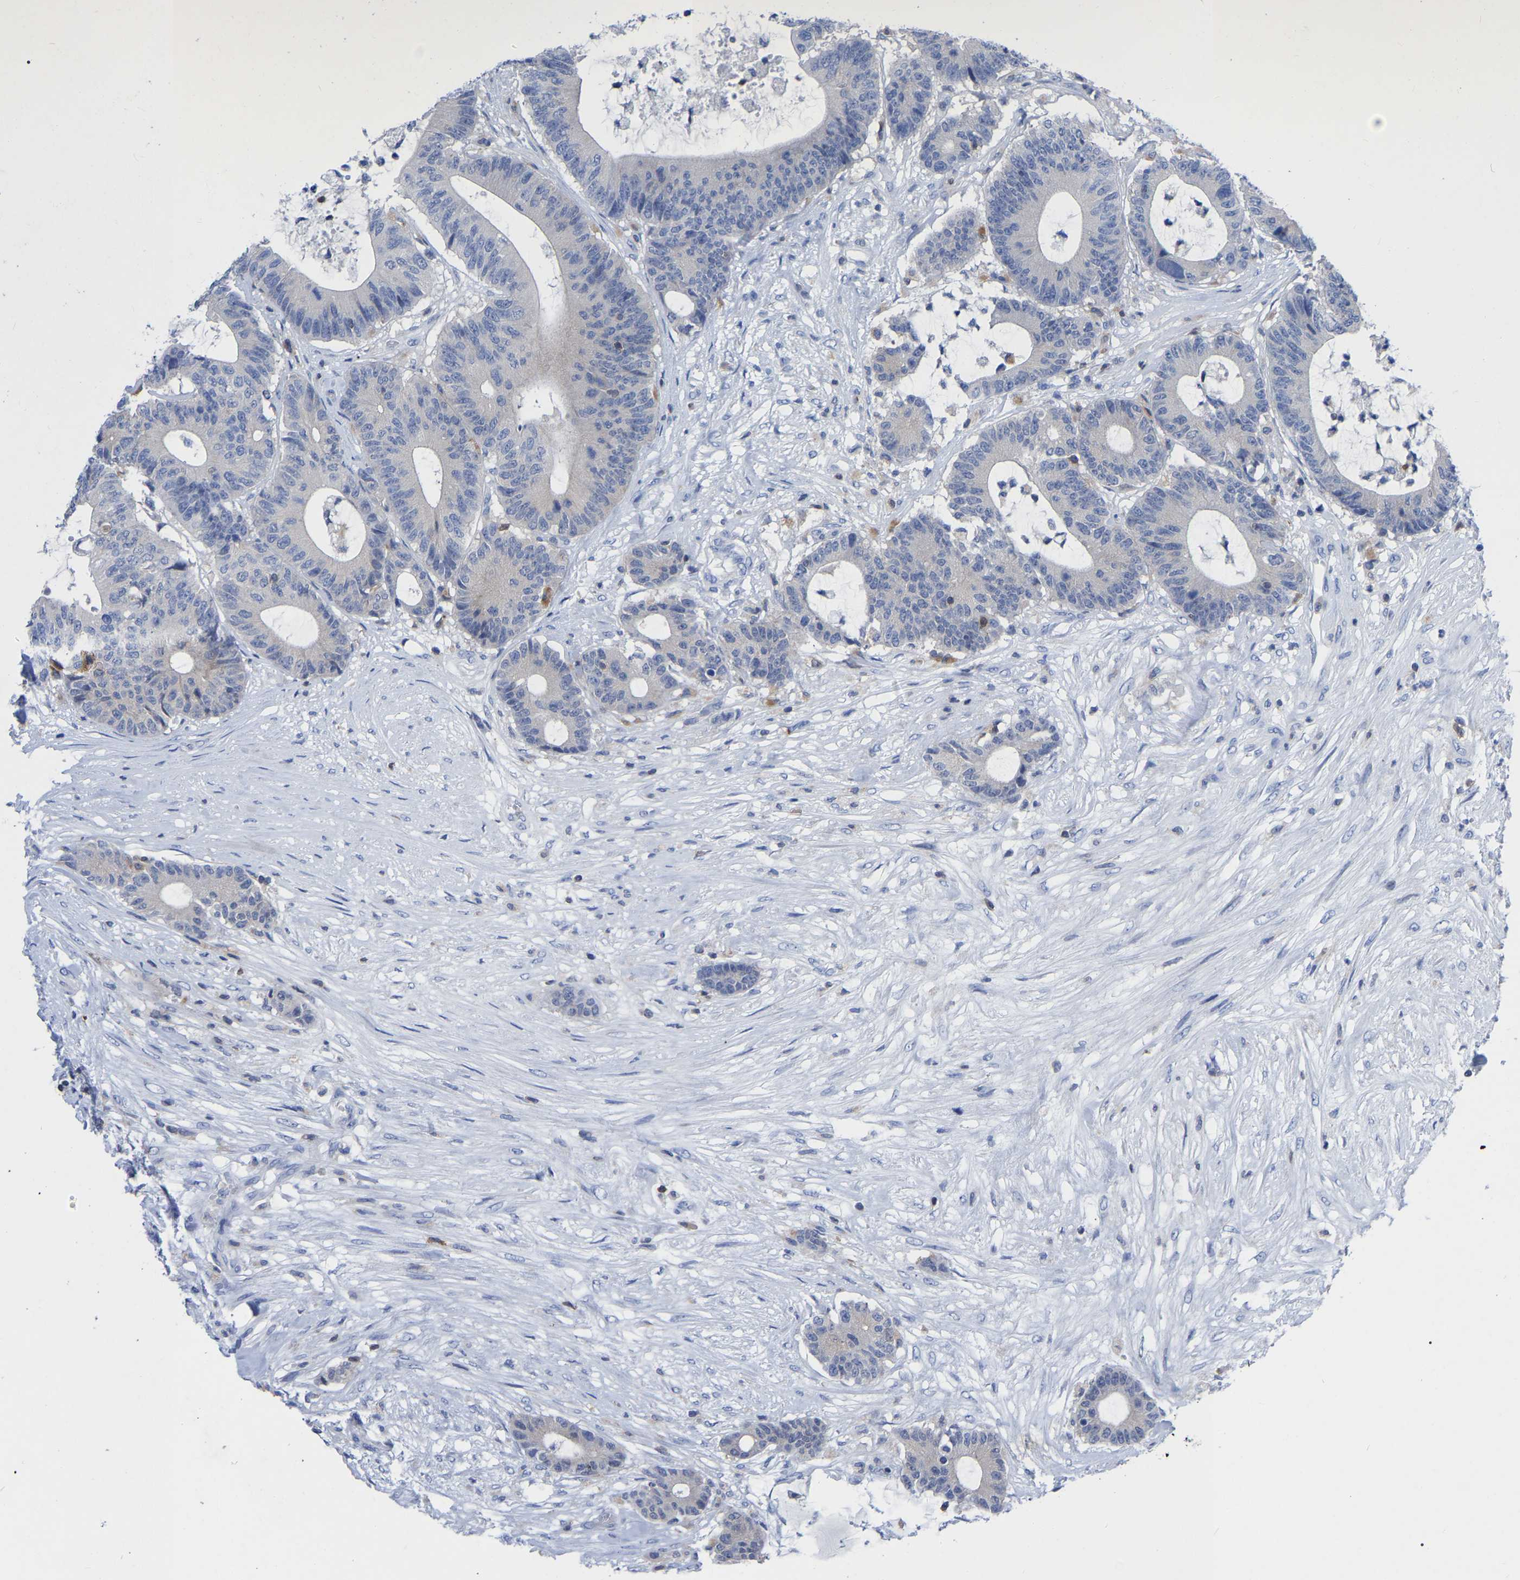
{"staining": {"intensity": "negative", "quantity": "none", "location": "none"}, "tissue": "colorectal cancer", "cell_type": "Tumor cells", "image_type": "cancer", "snomed": [{"axis": "morphology", "description": "Adenocarcinoma, NOS"}, {"axis": "topography", "description": "Colon"}], "caption": "This histopathology image is of colorectal cancer stained with IHC to label a protein in brown with the nuclei are counter-stained blue. There is no staining in tumor cells.", "gene": "PTPN7", "patient": {"sex": "female", "age": 84}}